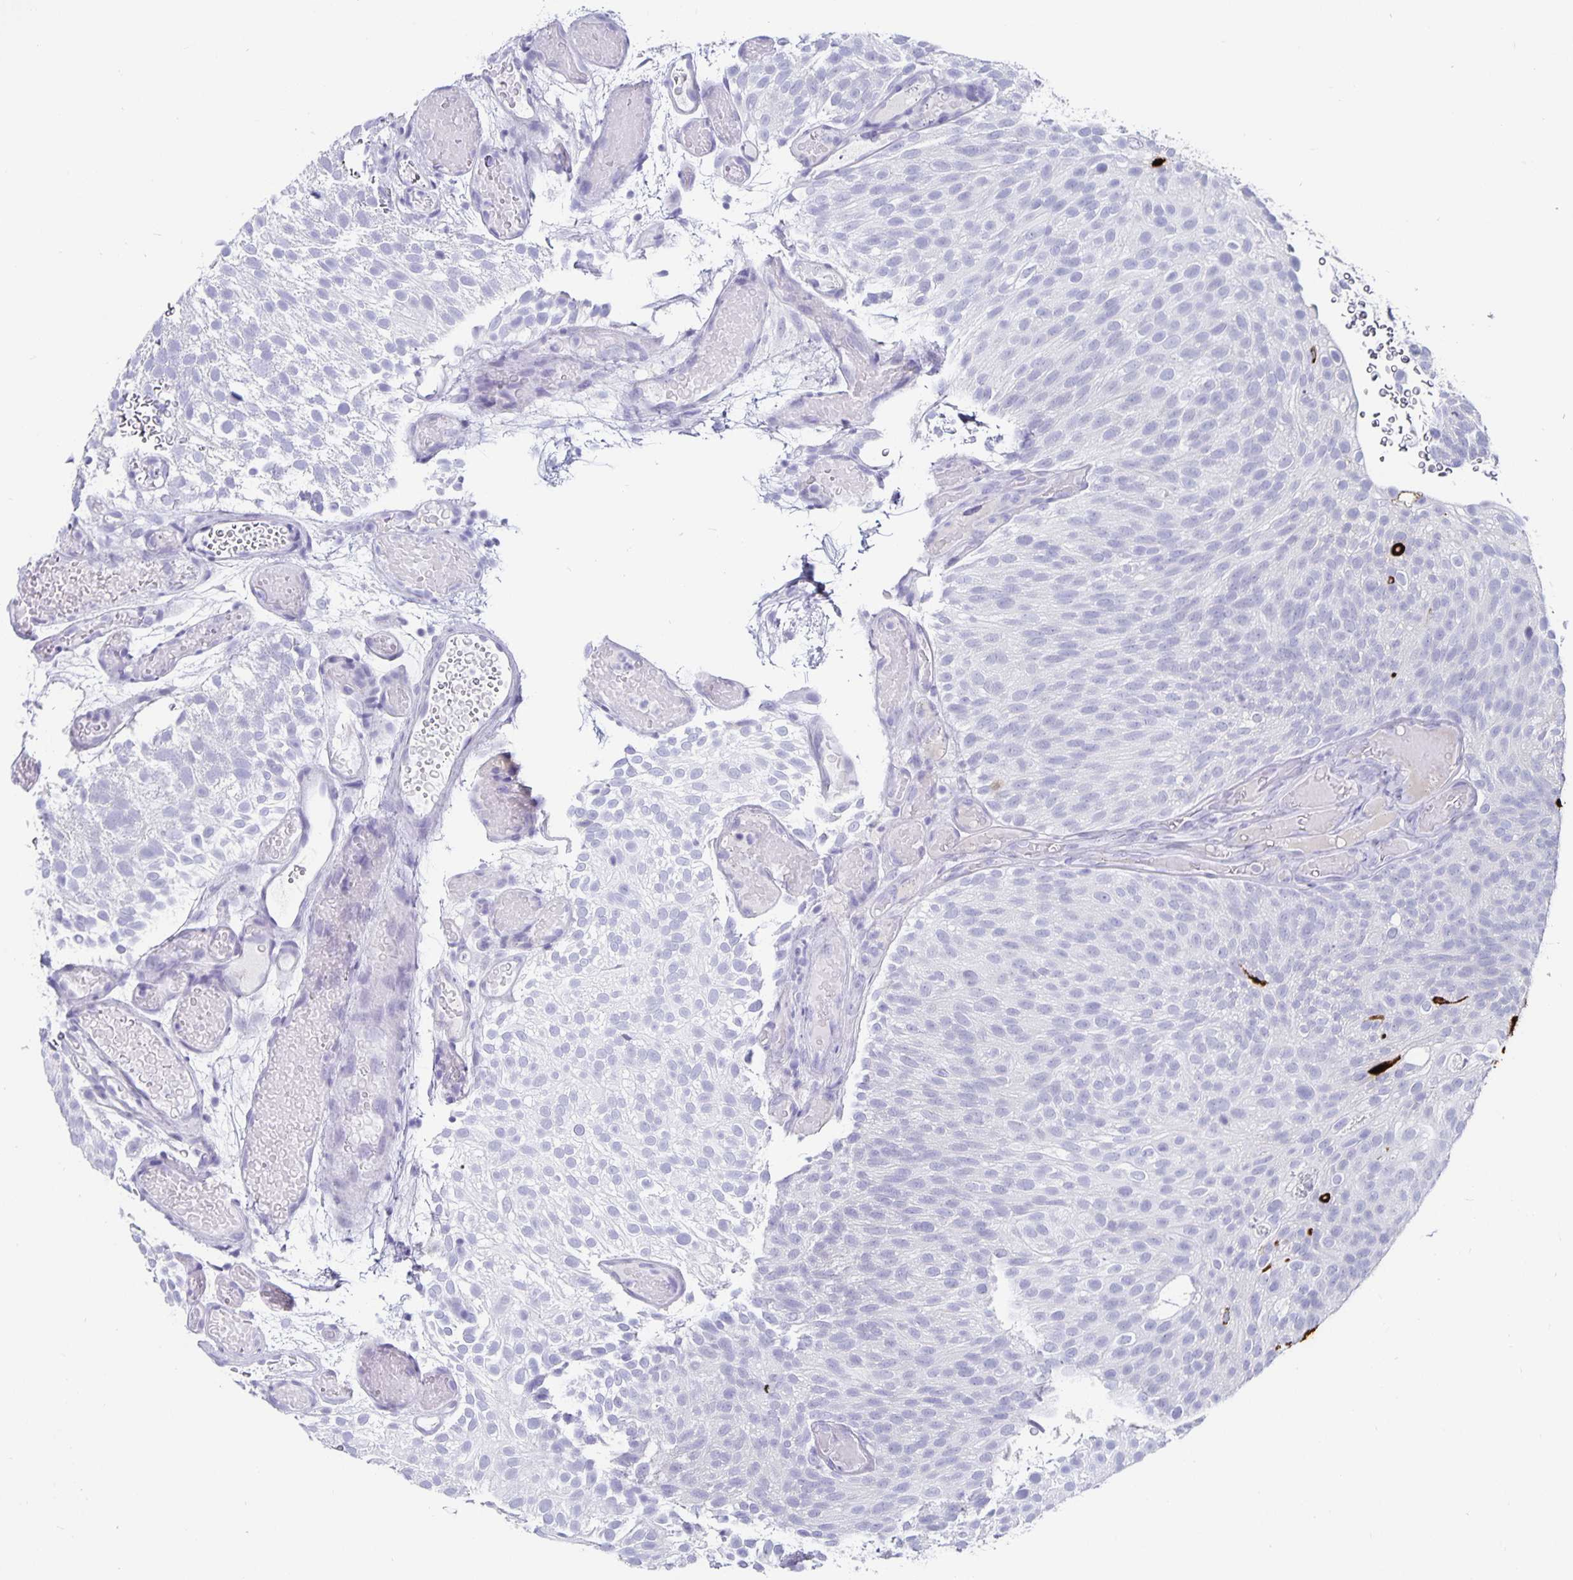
{"staining": {"intensity": "negative", "quantity": "none", "location": "none"}, "tissue": "urothelial cancer", "cell_type": "Tumor cells", "image_type": "cancer", "snomed": [{"axis": "morphology", "description": "Urothelial carcinoma, Low grade"}, {"axis": "topography", "description": "Urinary bladder"}], "caption": "This is an immunohistochemistry micrograph of human urothelial cancer. There is no positivity in tumor cells.", "gene": "CHGA", "patient": {"sex": "male", "age": 78}}